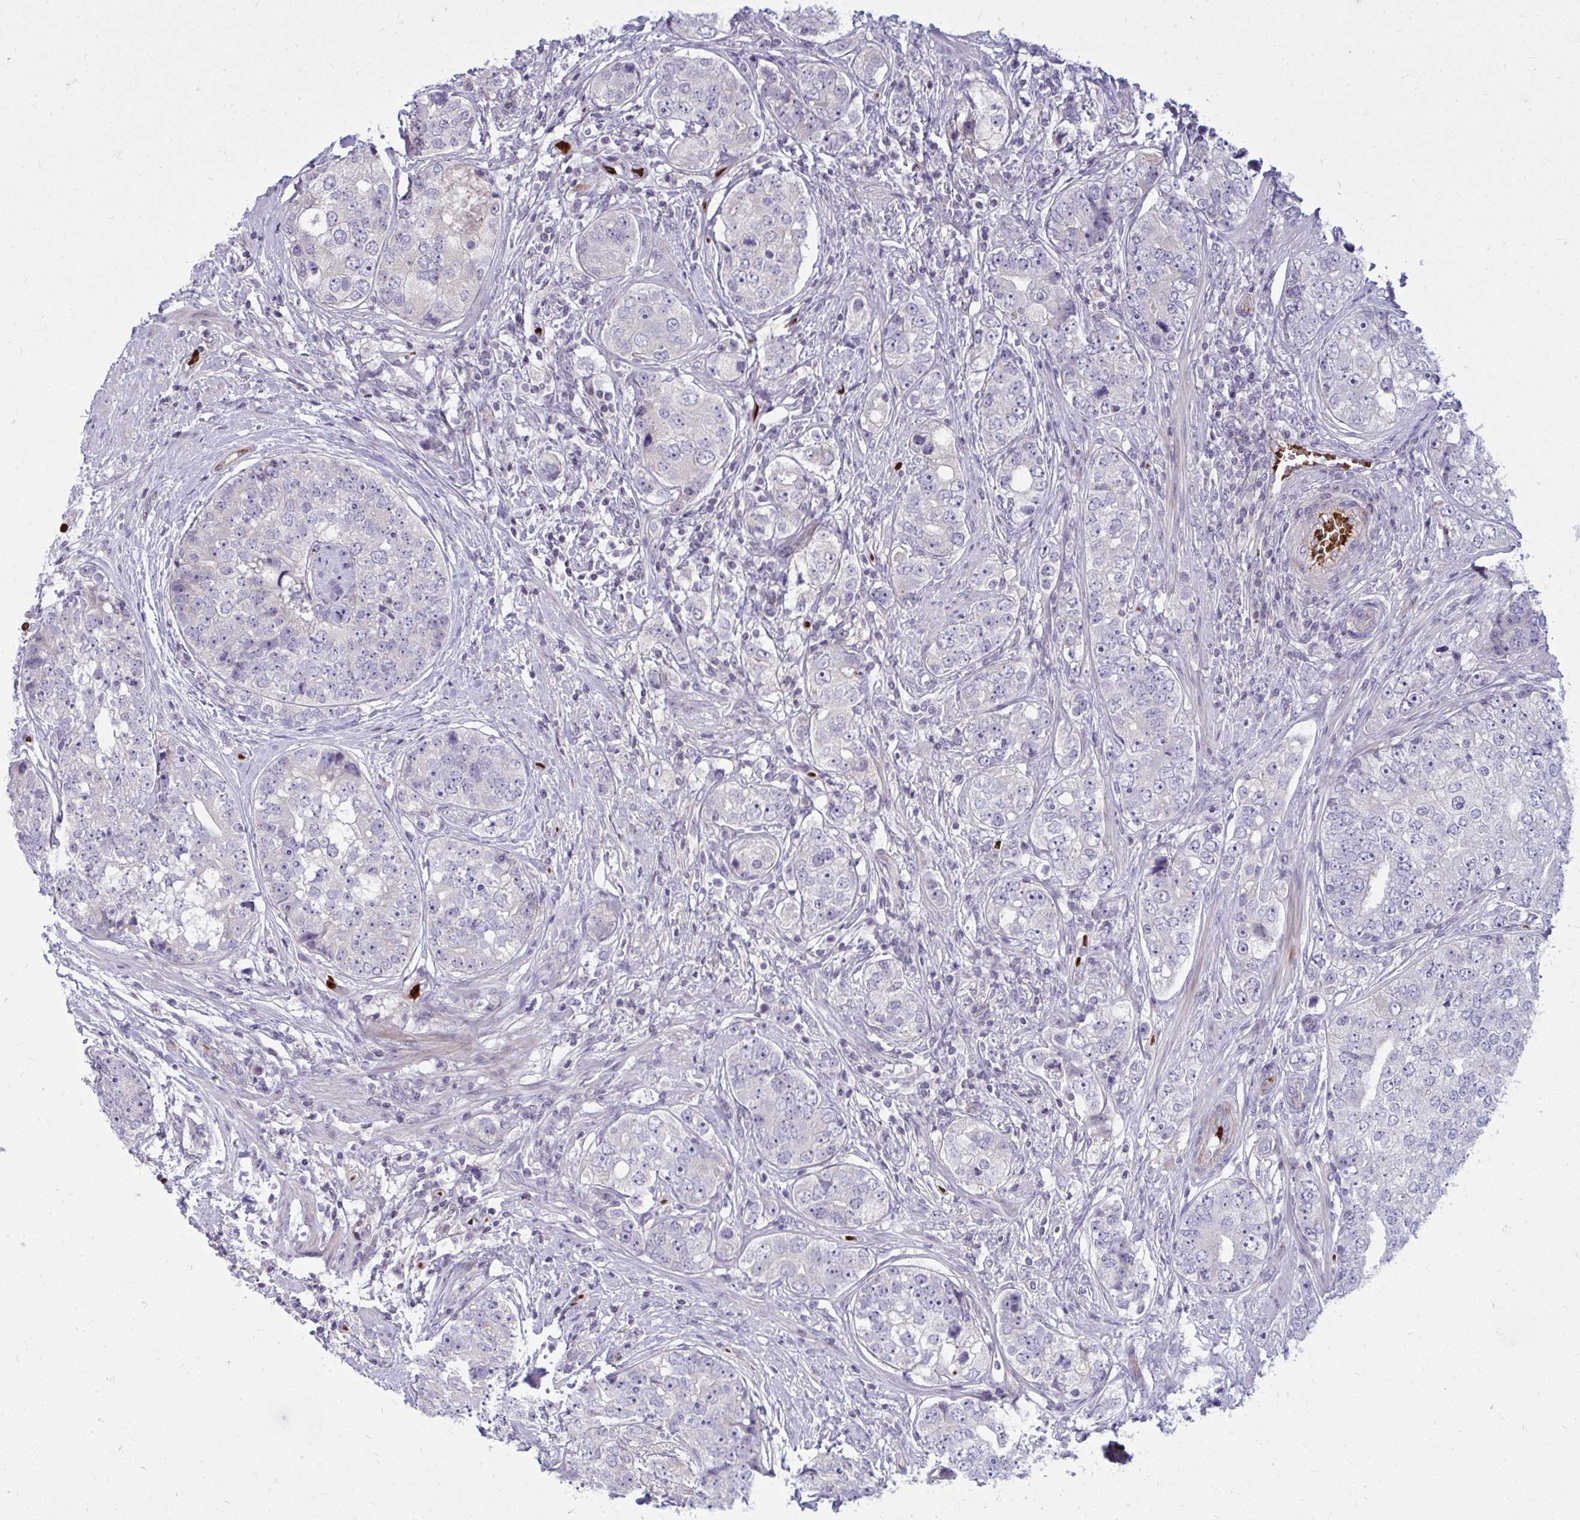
{"staining": {"intensity": "negative", "quantity": "none", "location": "none"}, "tissue": "prostate cancer", "cell_type": "Tumor cells", "image_type": "cancer", "snomed": [{"axis": "morphology", "description": "Adenocarcinoma, High grade"}, {"axis": "topography", "description": "Prostate"}], "caption": "Tumor cells are negative for brown protein staining in prostate adenocarcinoma (high-grade).", "gene": "SLC14A1", "patient": {"sex": "male", "age": 60}}